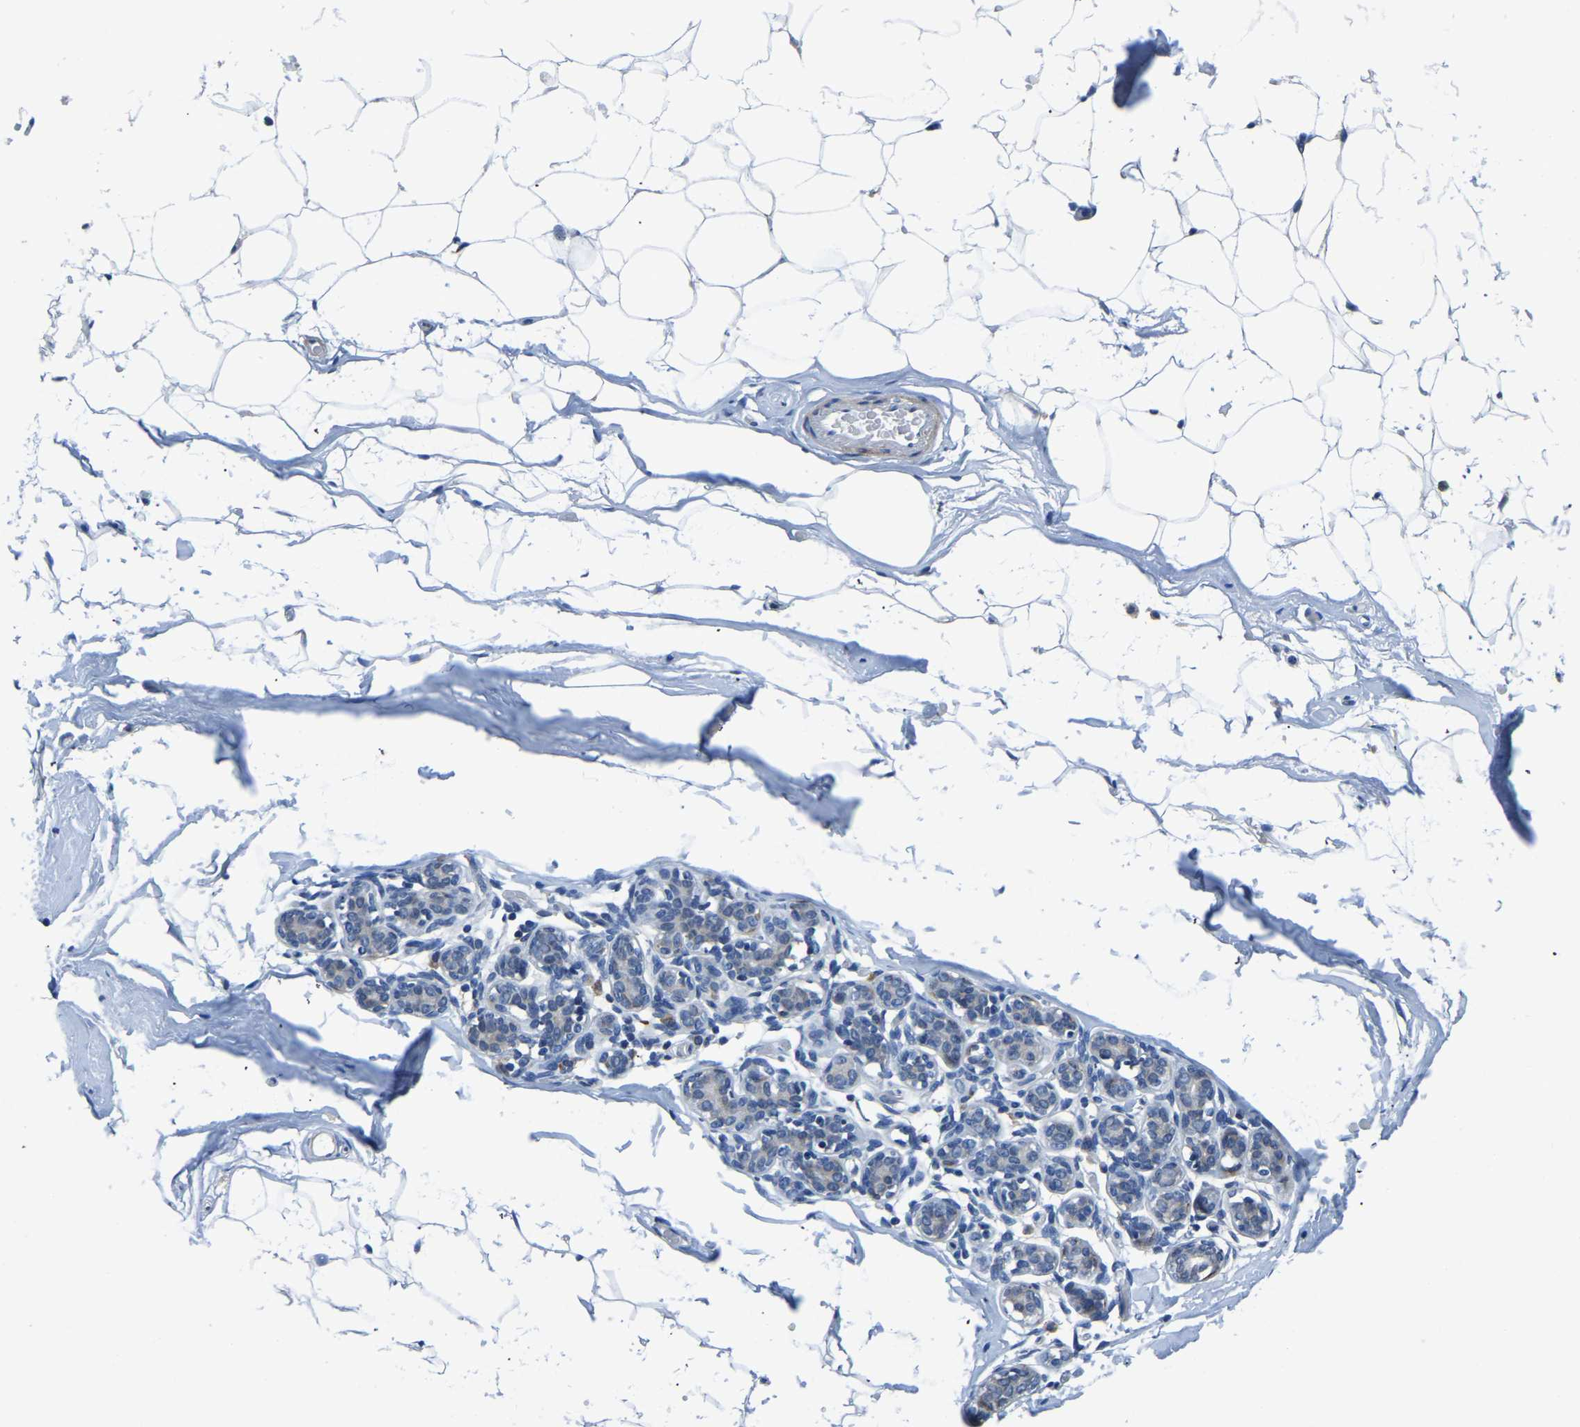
{"staining": {"intensity": "negative", "quantity": "none", "location": "none"}, "tissue": "adipose tissue", "cell_type": "Adipocytes", "image_type": "normal", "snomed": [{"axis": "morphology", "description": "Normal tissue, NOS"}, {"axis": "topography", "description": "Breast"}, {"axis": "topography", "description": "Soft tissue"}], "caption": "Immunohistochemistry (IHC) of unremarkable human adipose tissue exhibits no staining in adipocytes. (Immunohistochemistry (IHC), brightfield microscopy, high magnification).", "gene": "LIAS", "patient": {"sex": "female", "age": 75}}